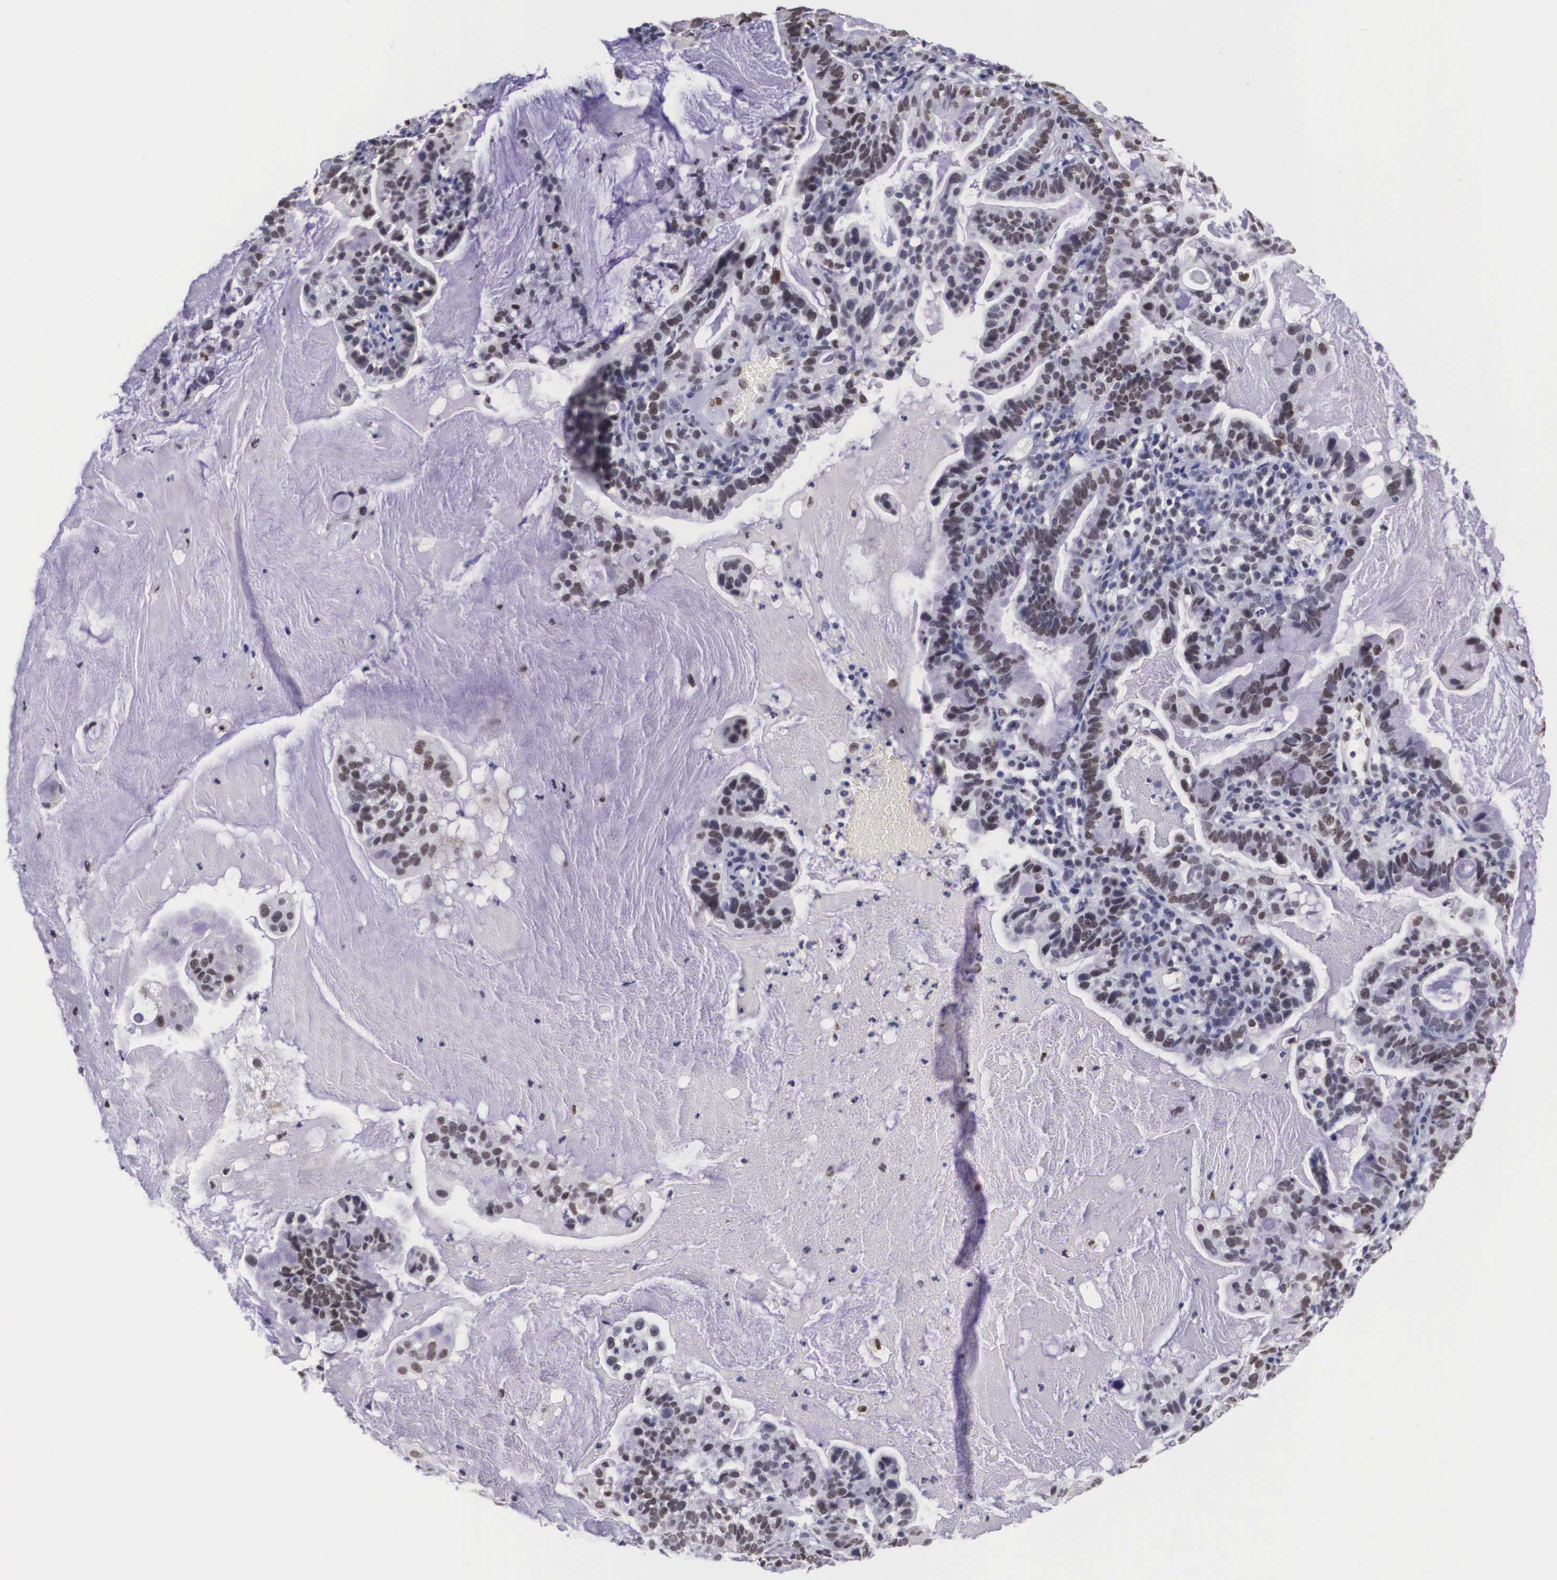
{"staining": {"intensity": "strong", "quantity": ">75%", "location": "nuclear"}, "tissue": "cervical cancer", "cell_type": "Tumor cells", "image_type": "cancer", "snomed": [{"axis": "morphology", "description": "Adenocarcinoma, NOS"}, {"axis": "topography", "description": "Cervix"}], "caption": "Immunohistochemistry image of neoplastic tissue: adenocarcinoma (cervical) stained using immunohistochemistry demonstrates high levels of strong protein expression localized specifically in the nuclear of tumor cells, appearing as a nuclear brown color.", "gene": "ETV6", "patient": {"sex": "female", "age": 41}}